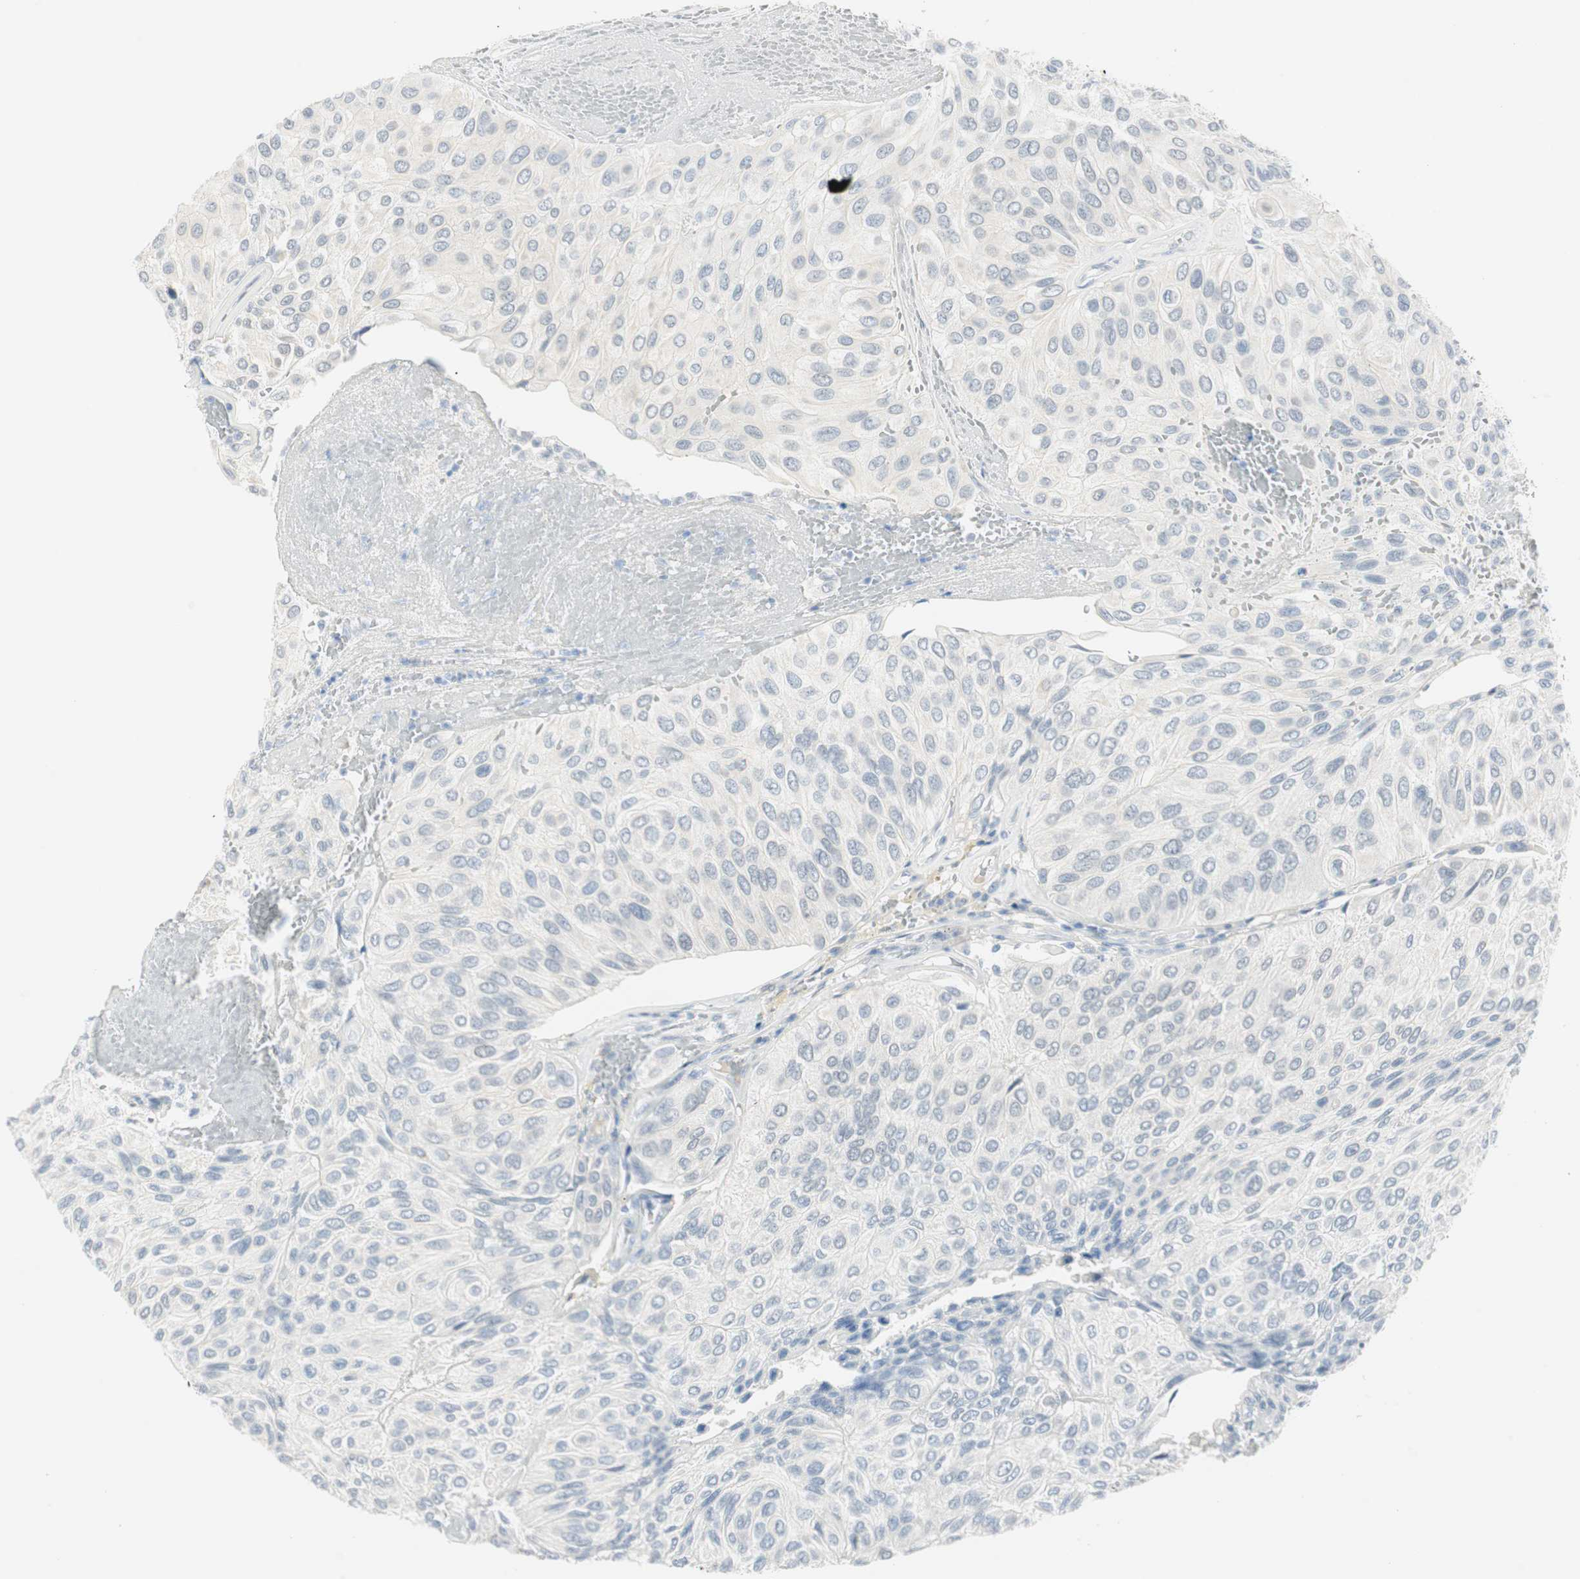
{"staining": {"intensity": "negative", "quantity": "none", "location": "none"}, "tissue": "urothelial cancer", "cell_type": "Tumor cells", "image_type": "cancer", "snomed": [{"axis": "morphology", "description": "Urothelial carcinoma, High grade"}, {"axis": "topography", "description": "Urinary bladder"}], "caption": "Tumor cells are negative for protein expression in human urothelial cancer.", "gene": "MLLT10", "patient": {"sex": "male", "age": 66}}